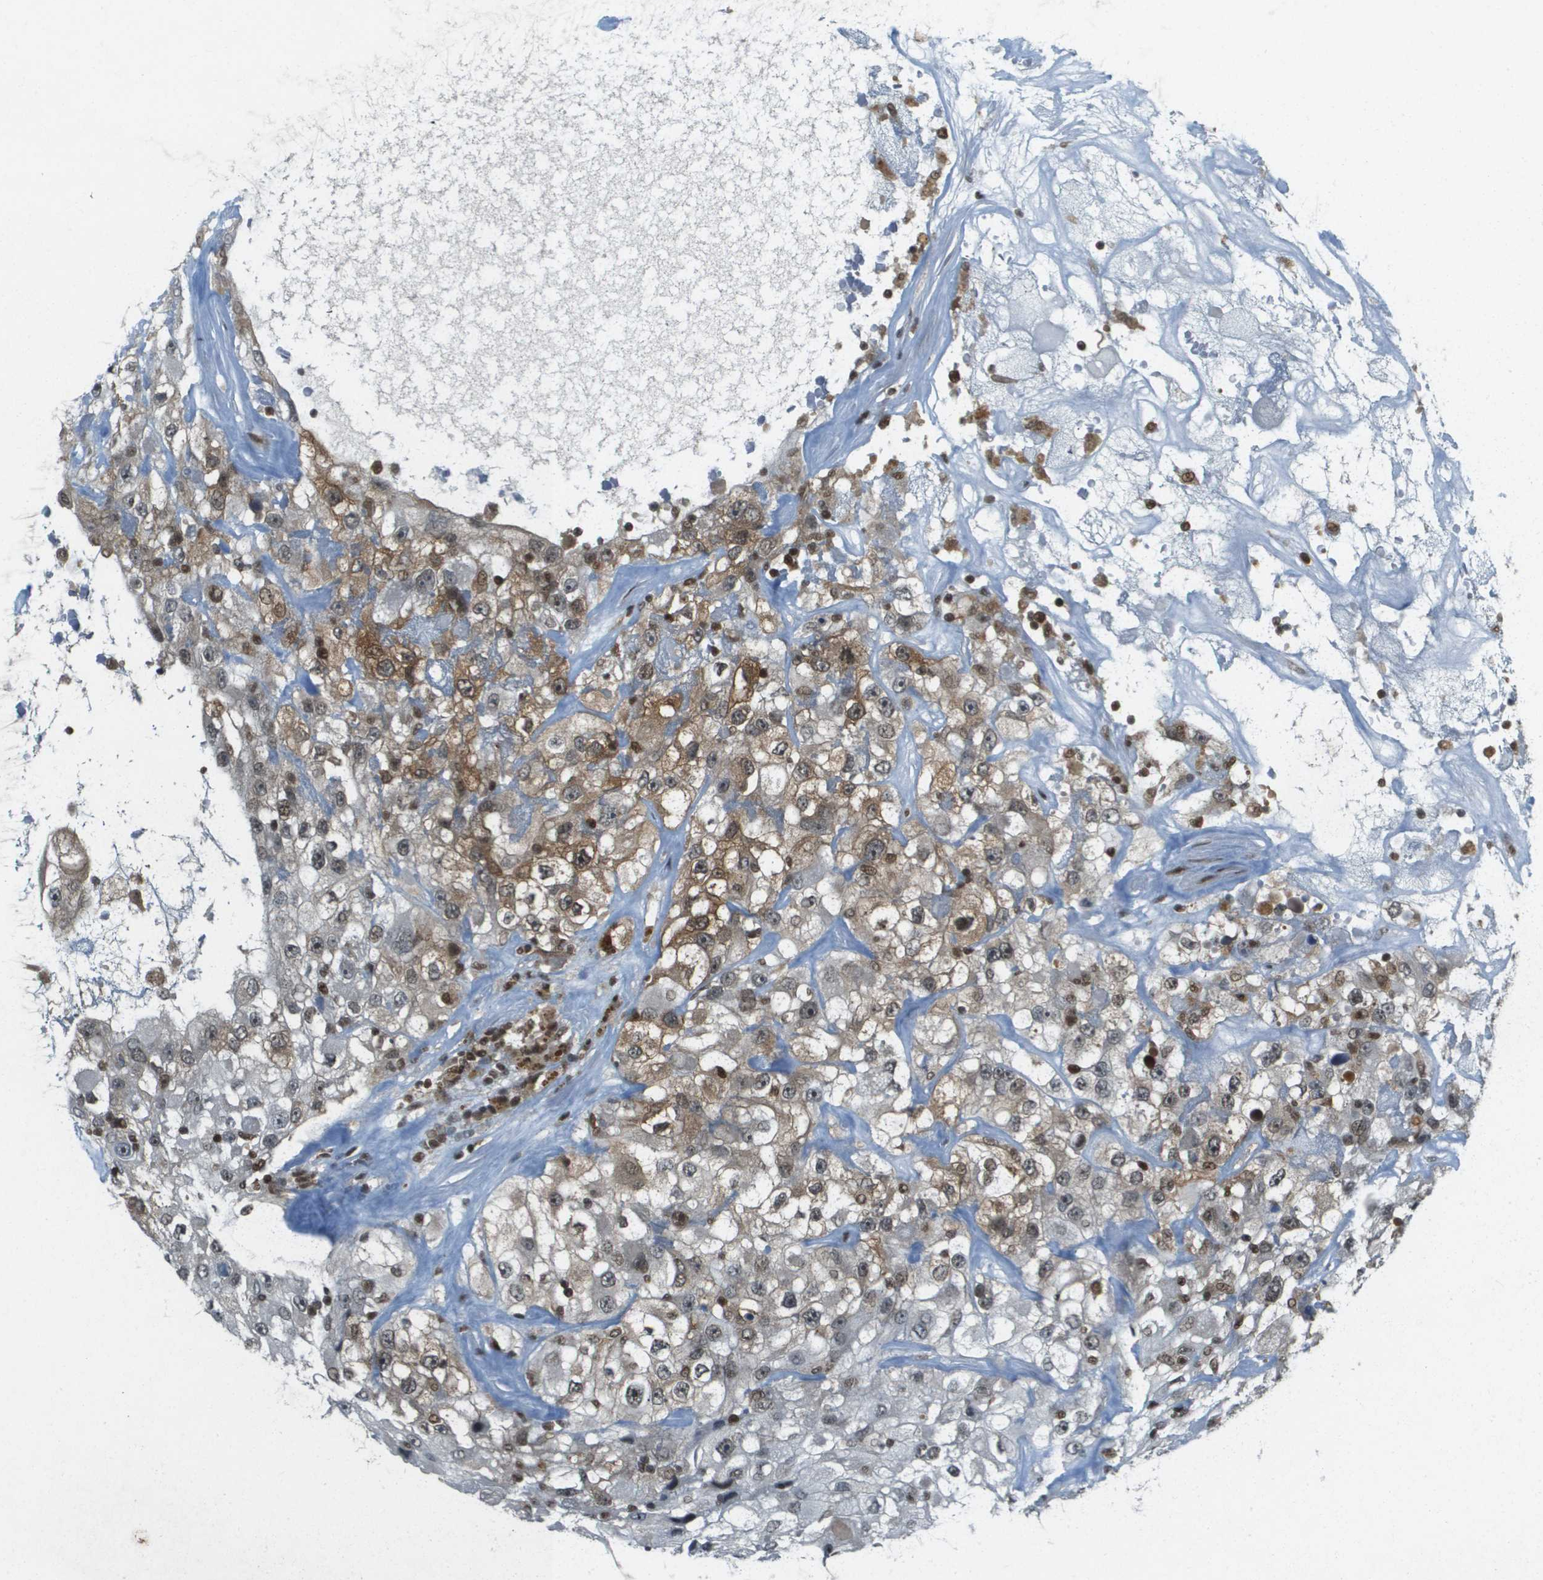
{"staining": {"intensity": "moderate", "quantity": "25%-75%", "location": "cytoplasmic/membranous,nuclear"}, "tissue": "renal cancer", "cell_type": "Tumor cells", "image_type": "cancer", "snomed": [{"axis": "morphology", "description": "Adenocarcinoma, NOS"}, {"axis": "topography", "description": "Kidney"}], "caption": "Immunohistochemistry image of neoplastic tissue: human renal cancer (adenocarcinoma) stained using IHC reveals medium levels of moderate protein expression localized specifically in the cytoplasmic/membranous and nuclear of tumor cells, appearing as a cytoplasmic/membranous and nuclear brown color.", "gene": "IRF7", "patient": {"sex": "female", "age": 52}}